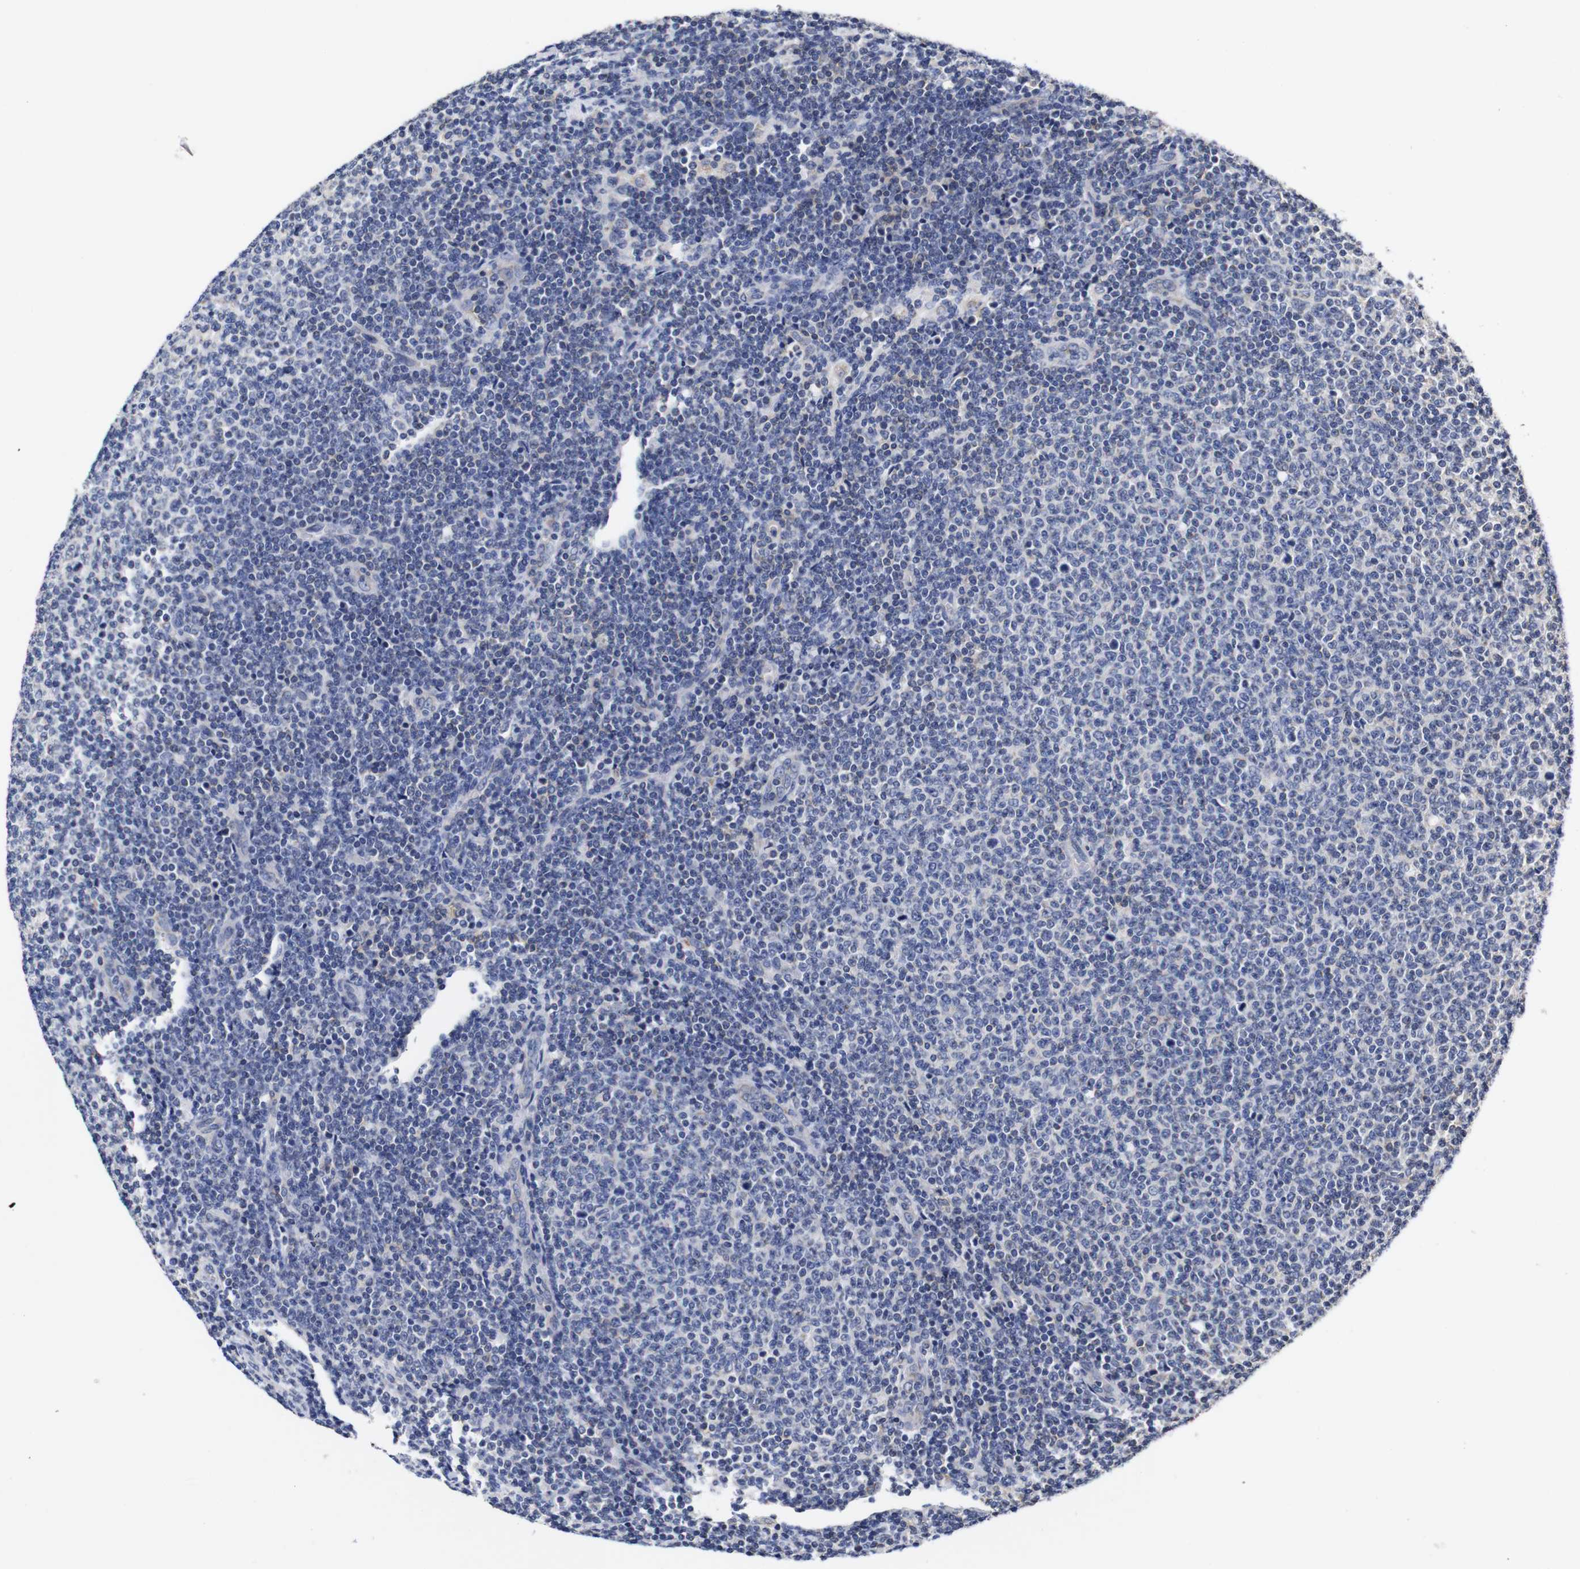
{"staining": {"intensity": "negative", "quantity": "none", "location": "none"}, "tissue": "lymphoma", "cell_type": "Tumor cells", "image_type": "cancer", "snomed": [{"axis": "morphology", "description": "Malignant lymphoma, non-Hodgkin's type, Low grade"}, {"axis": "topography", "description": "Lymph node"}], "caption": "Immunohistochemistry micrograph of low-grade malignant lymphoma, non-Hodgkin's type stained for a protein (brown), which shows no expression in tumor cells.", "gene": "OPN3", "patient": {"sex": "male", "age": 66}}